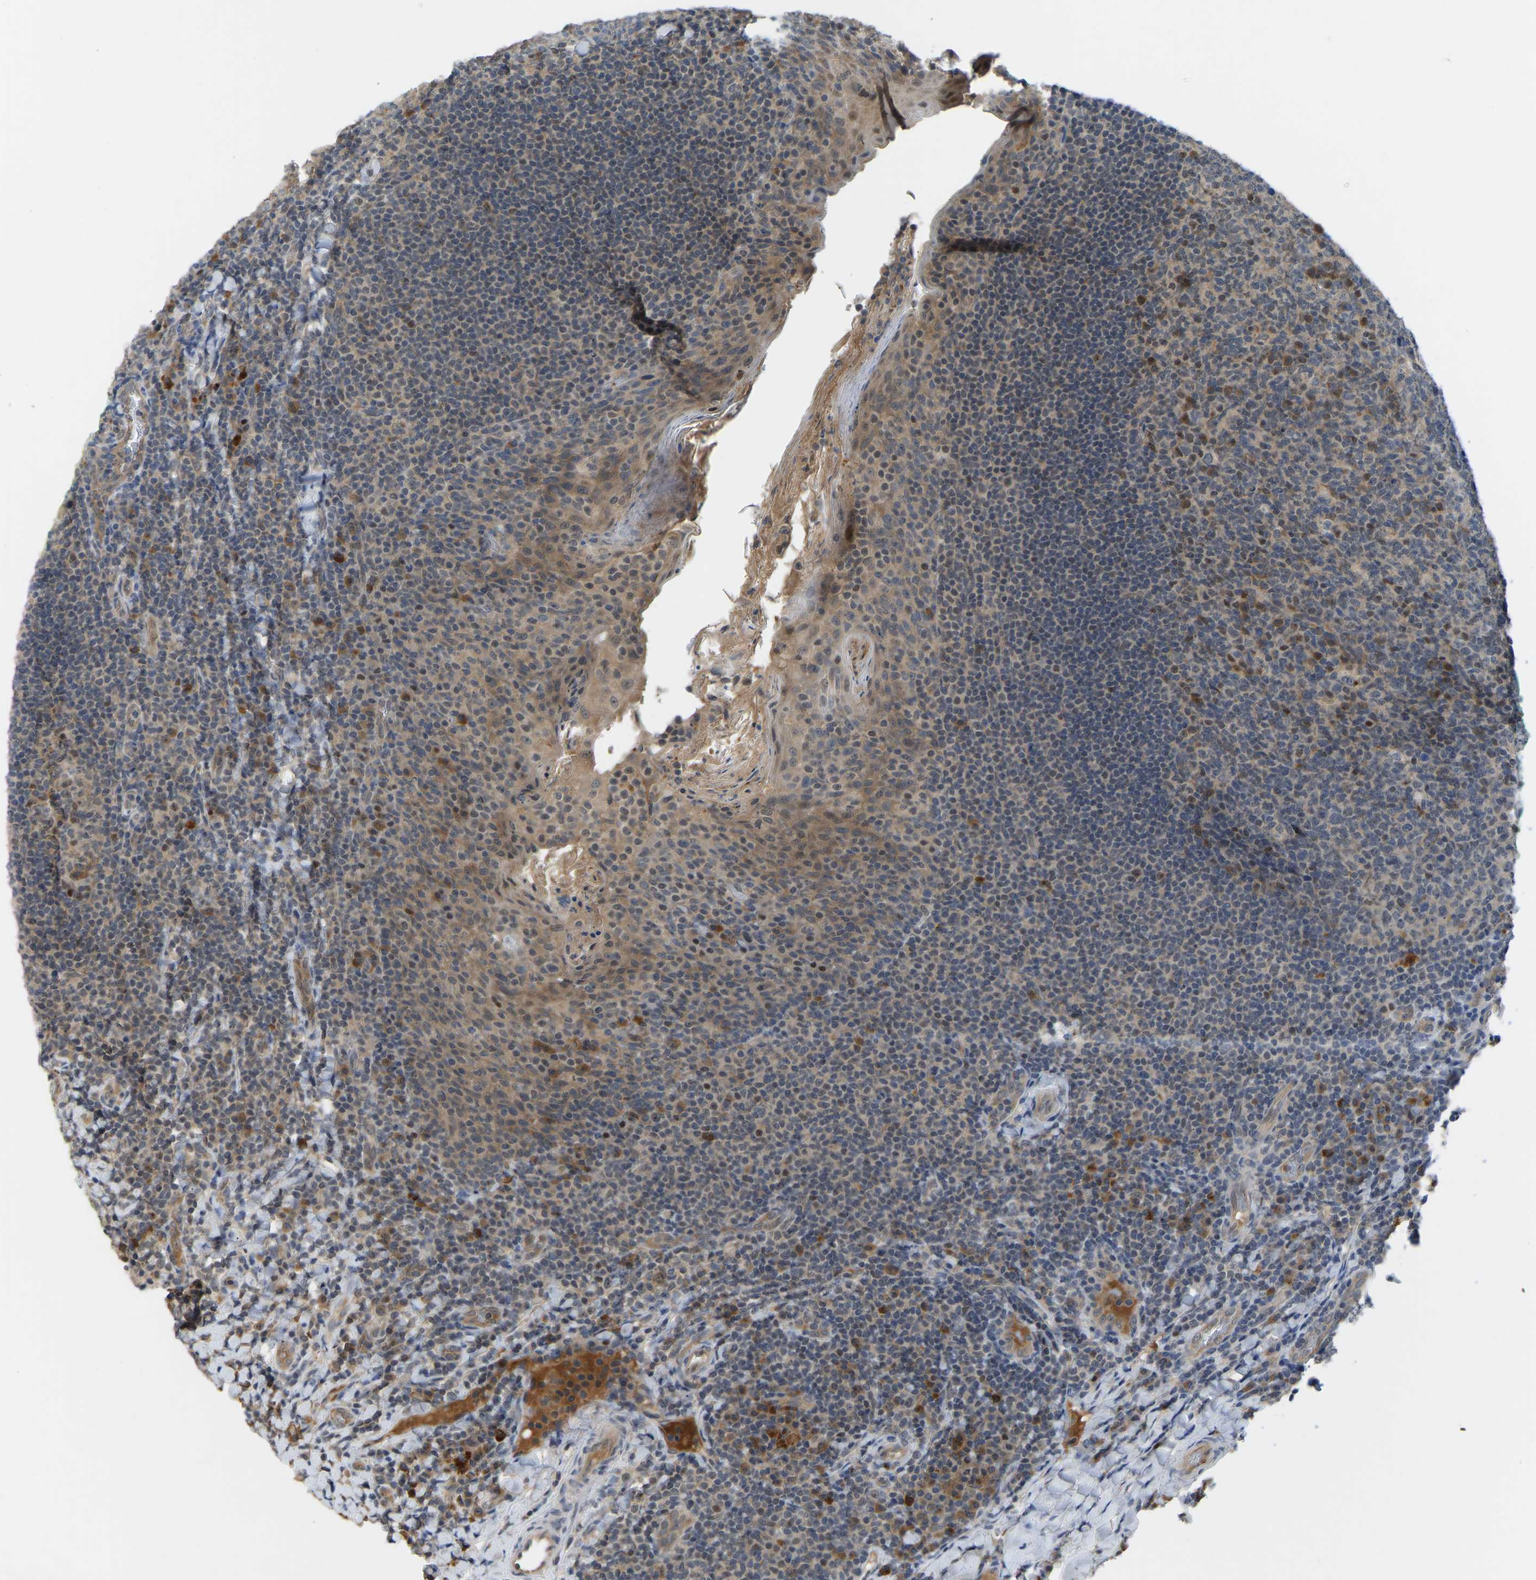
{"staining": {"intensity": "moderate", "quantity": "<25%", "location": "cytoplasmic/membranous,nuclear"}, "tissue": "tonsil", "cell_type": "Germinal center cells", "image_type": "normal", "snomed": [{"axis": "morphology", "description": "Normal tissue, NOS"}, {"axis": "topography", "description": "Tonsil"}], "caption": "Tonsil was stained to show a protein in brown. There is low levels of moderate cytoplasmic/membranous,nuclear positivity in approximately <25% of germinal center cells. Immunohistochemistry stains the protein in brown and the nuclei are stained blue.", "gene": "ZNF251", "patient": {"sex": "male", "age": 17}}